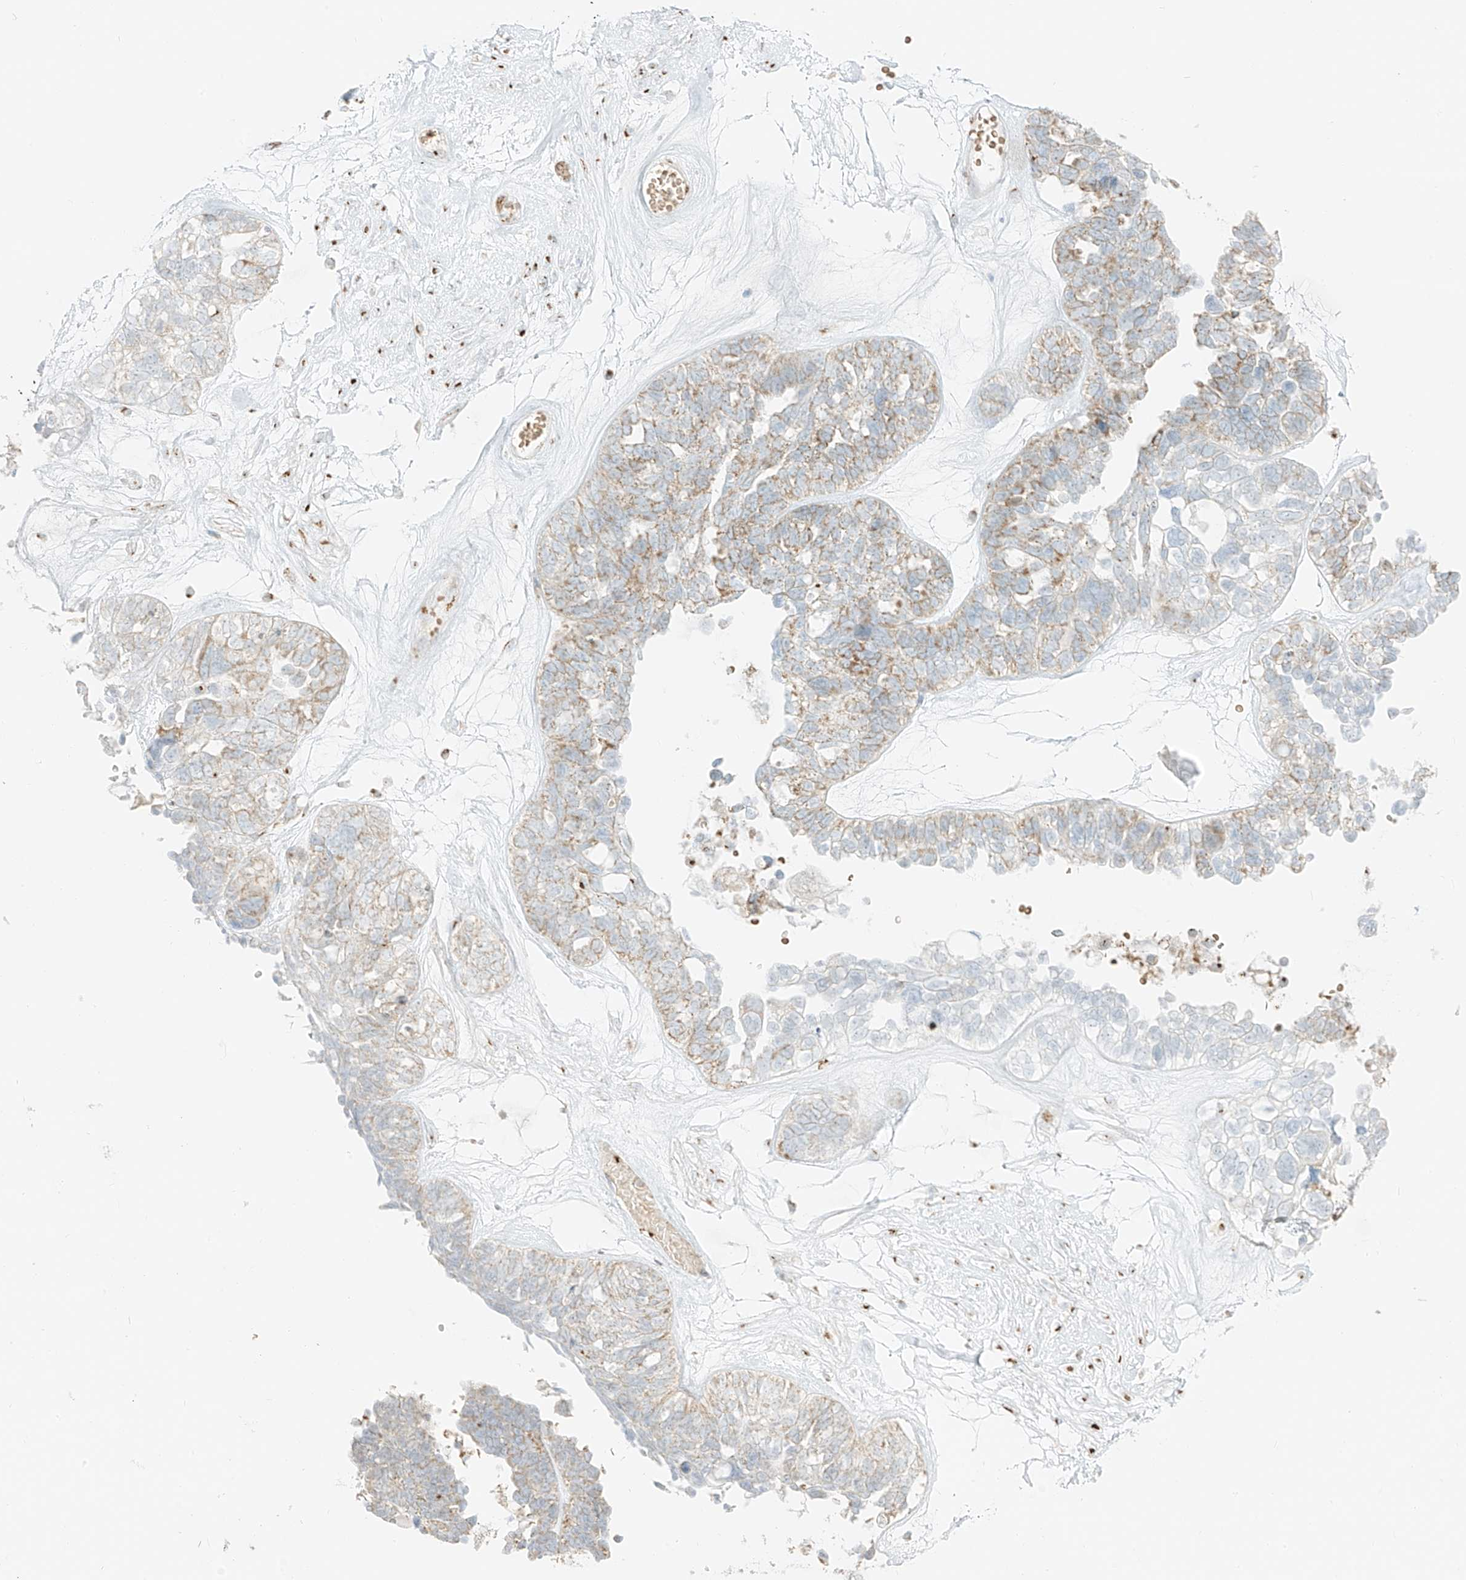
{"staining": {"intensity": "weak", "quantity": "25%-75%", "location": "cytoplasmic/membranous"}, "tissue": "ovarian cancer", "cell_type": "Tumor cells", "image_type": "cancer", "snomed": [{"axis": "morphology", "description": "Cystadenocarcinoma, serous, NOS"}, {"axis": "topography", "description": "Ovary"}], "caption": "Immunohistochemistry (IHC) photomicrograph of neoplastic tissue: human ovarian cancer stained using IHC displays low levels of weak protein expression localized specifically in the cytoplasmic/membranous of tumor cells, appearing as a cytoplasmic/membranous brown color.", "gene": "TMEM87B", "patient": {"sex": "female", "age": 79}}